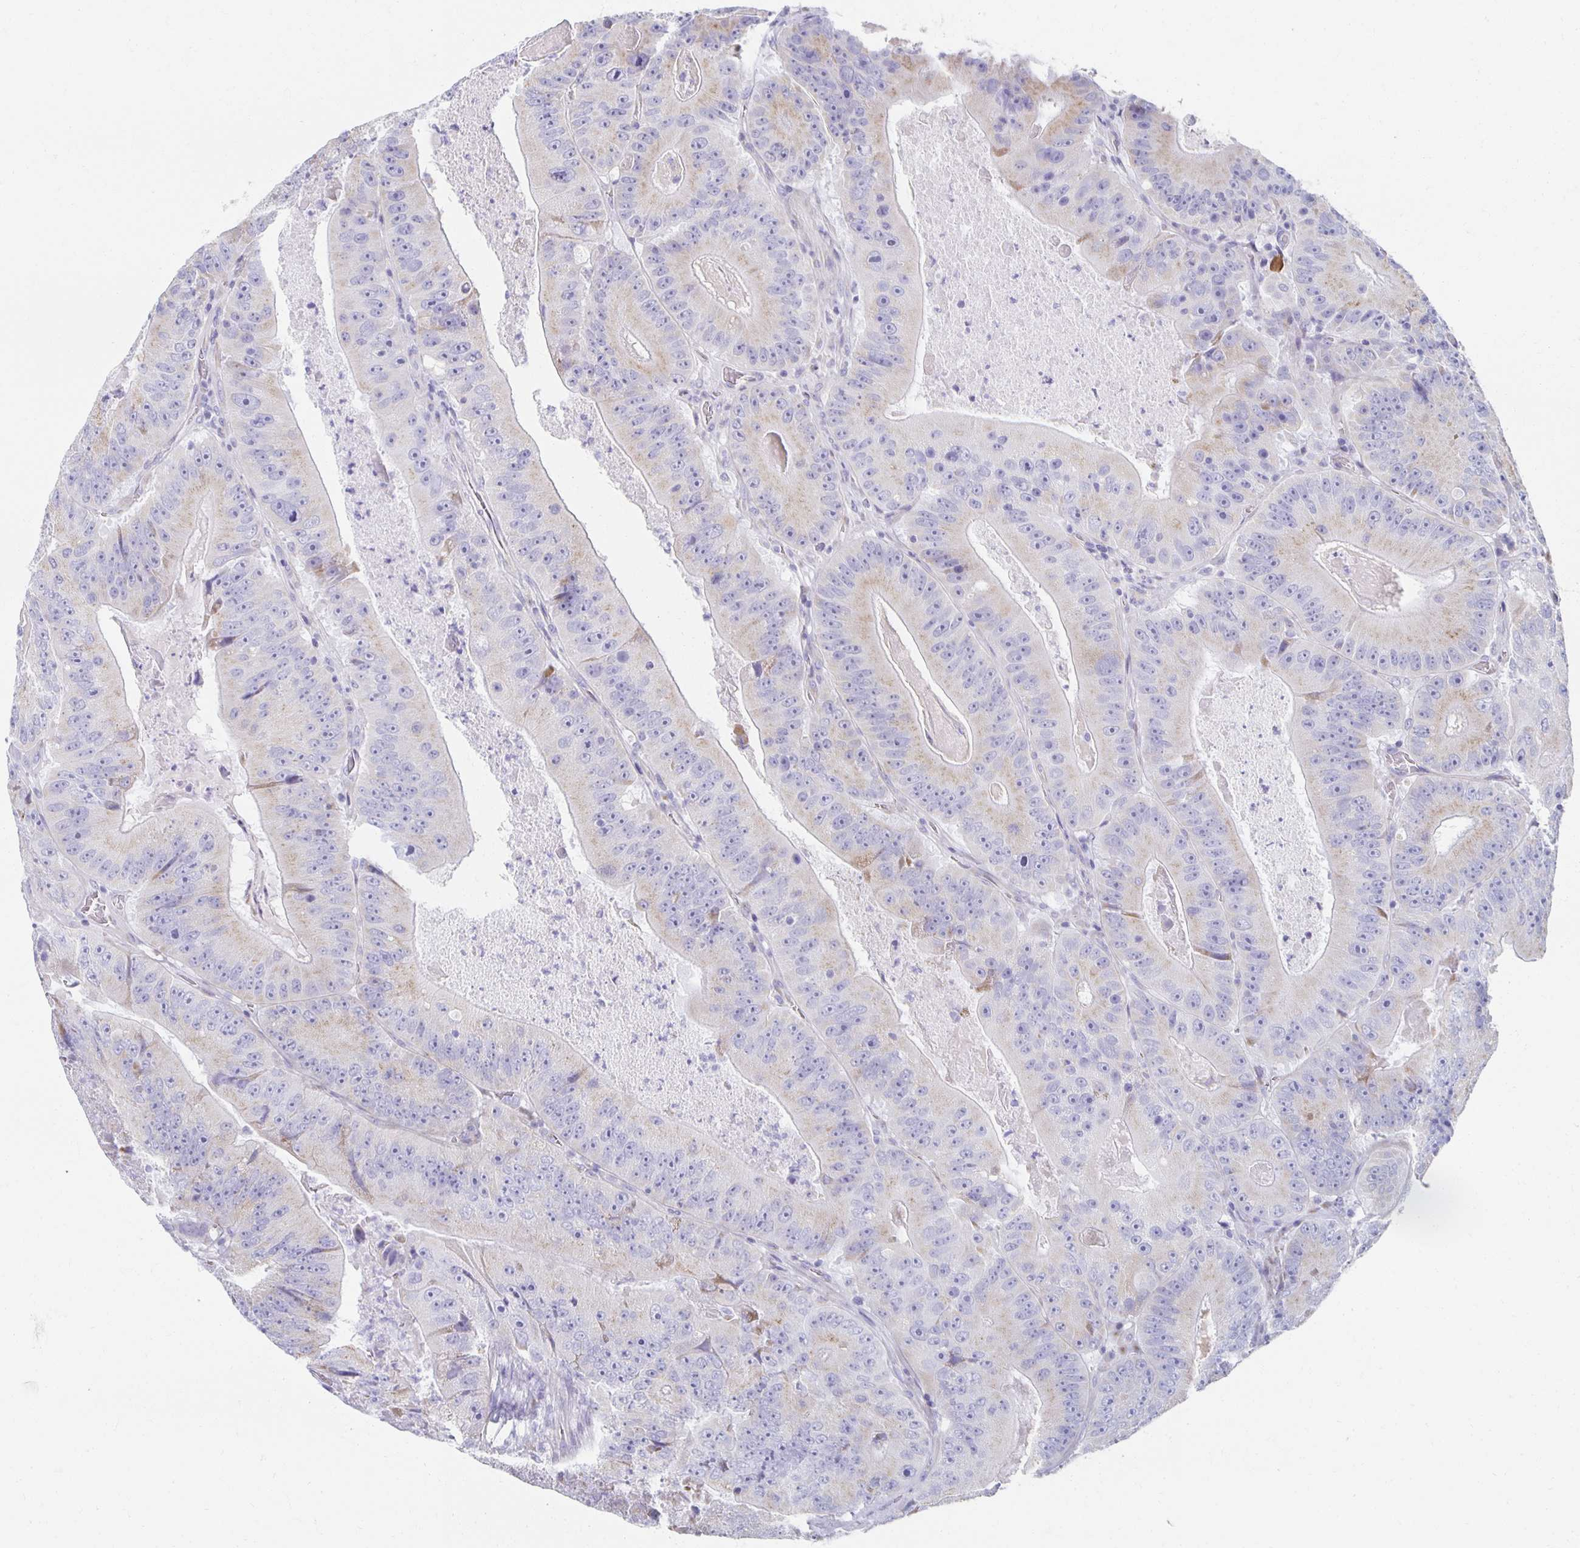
{"staining": {"intensity": "moderate", "quantity": "25%-75%", "location": "cytoplasmic/membranous"}, "tissue": "colorectal cancer", "cell_type": "Tumor cells", "image_type": "cancer", "snomed": [{"axis": "morphology", "description": "Adenocarcinoma, NOS"}, {"axis": "topography", "description": "Colon"}], "caption": "A photomicrograph showing moderate cytoplasmic/membranous positivity in approximately 25%-75% of tumor cells in colorectal adenocarcinoma, as visualized by brown immunohistochemical staining.", "gene": "TEX44", "patient": {"sex": "female", "age": 86}}